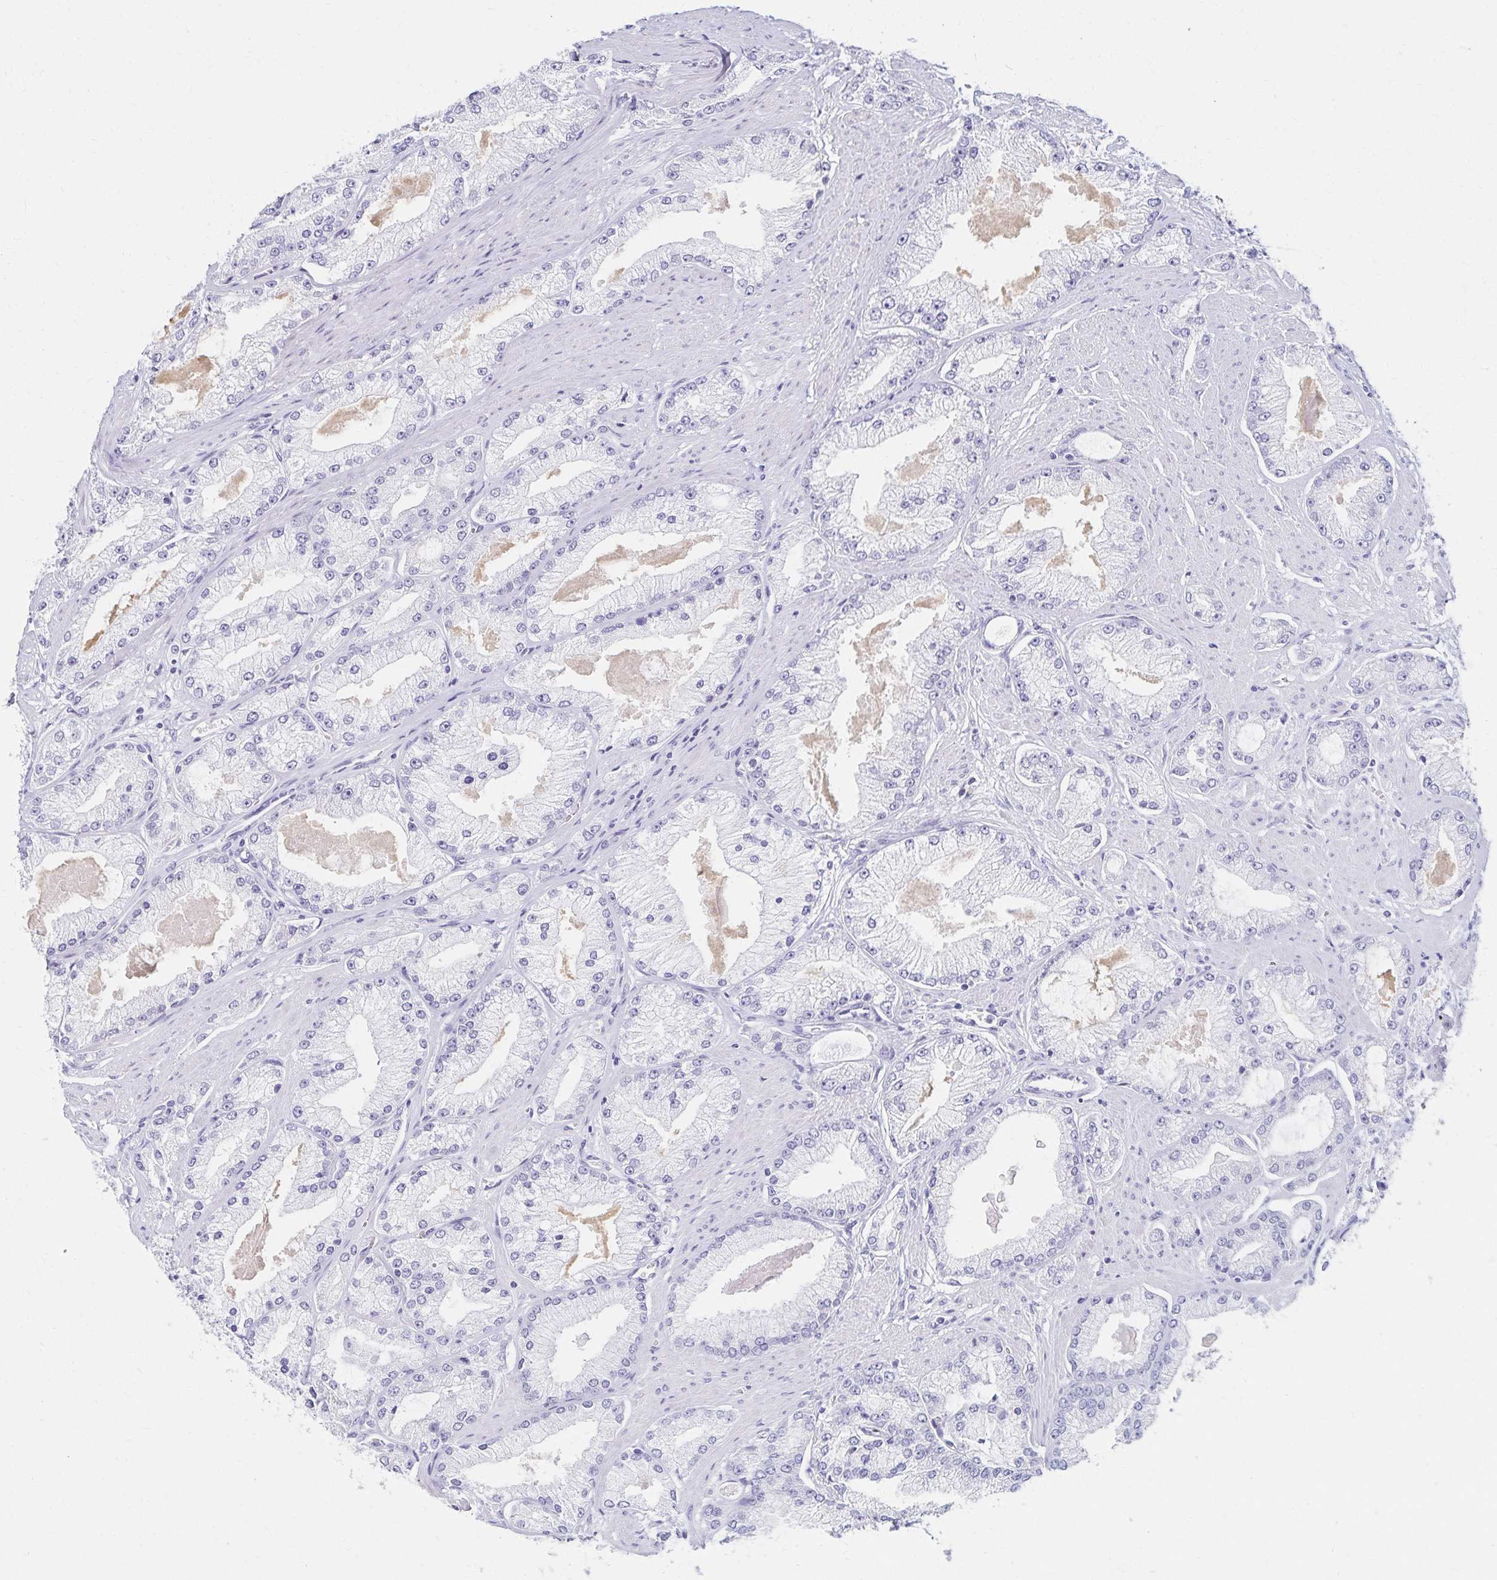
{"staining": {"intensity": "negative", "quantity": "none", "location": "none"}, "tissue": "prostate cancer", "cell_type": "Tumor cells", "image_type": "cancer", "snomed": [{"axis": "morphology", "description": "Adenocarcinoma, High grade"}, {"axis": "topography", "description": "Prostate"}], "caption": "Human prostate adenocarcinoma (high-grade) stained for a protein using immunohistochemistry (IHC) shows no expression in tumor cells.", "gene": "C2orf50", "patient": {"sex": "male", "age": 68}}